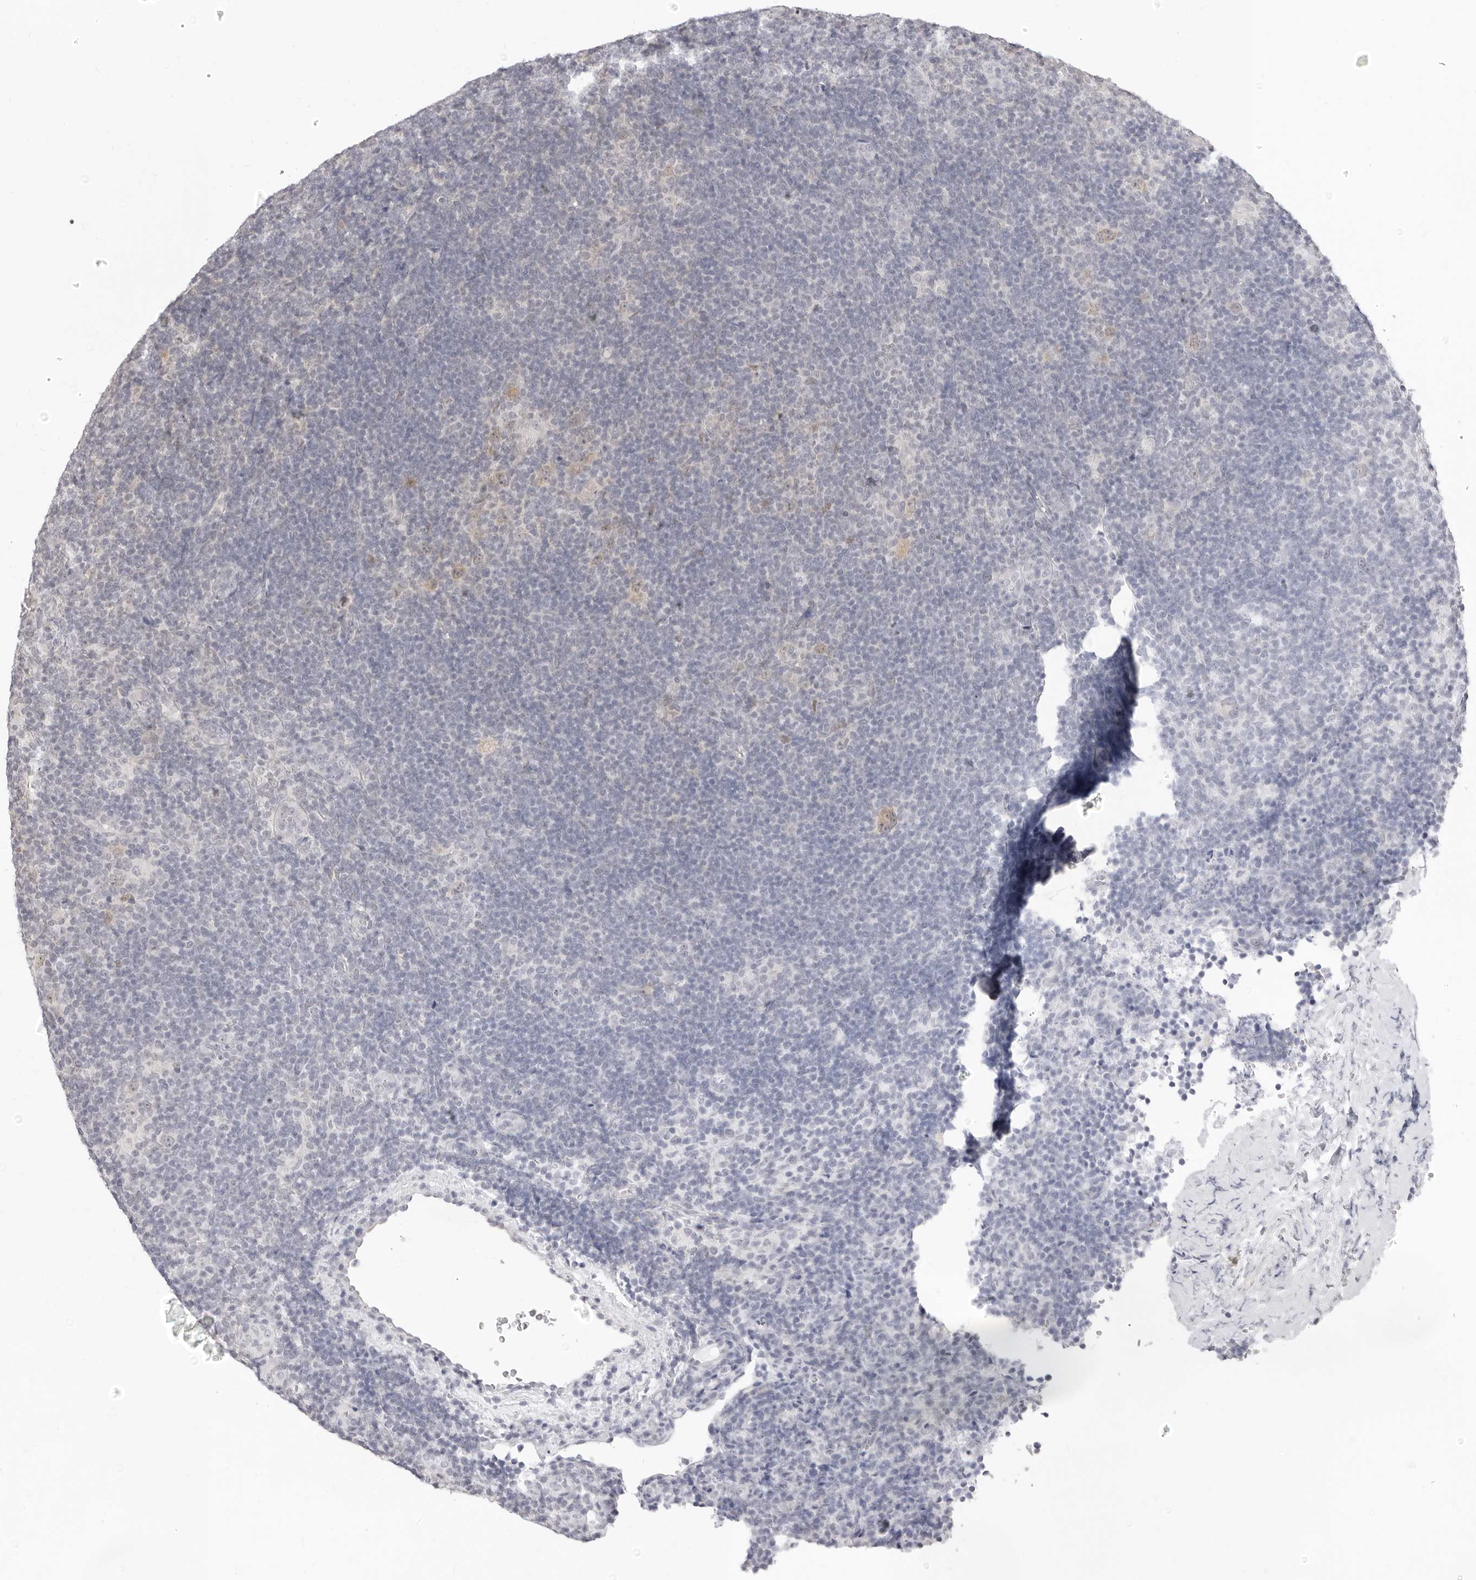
{"staining": {"intensity": "weak", "quantity": ">75%", "location": "cytoplasmic/membranous"}, "tissue": "lymphoma", "cell_type": "Tumor cells", "image_type": "cancer", "snomed": [{"axis": "morphology", "description": "Hodgkin's disease, NOS"}, {"axis": "topography", "description": "Lymph node"}], "caption": "Hodgkin's disease was stained to show a protein in brown. There is low levels of weak cytoplasmic/membranous expression in about >75% of tumor cells.", "gene": "FDPS", "patient": {"sex": "female", "age": 57}}